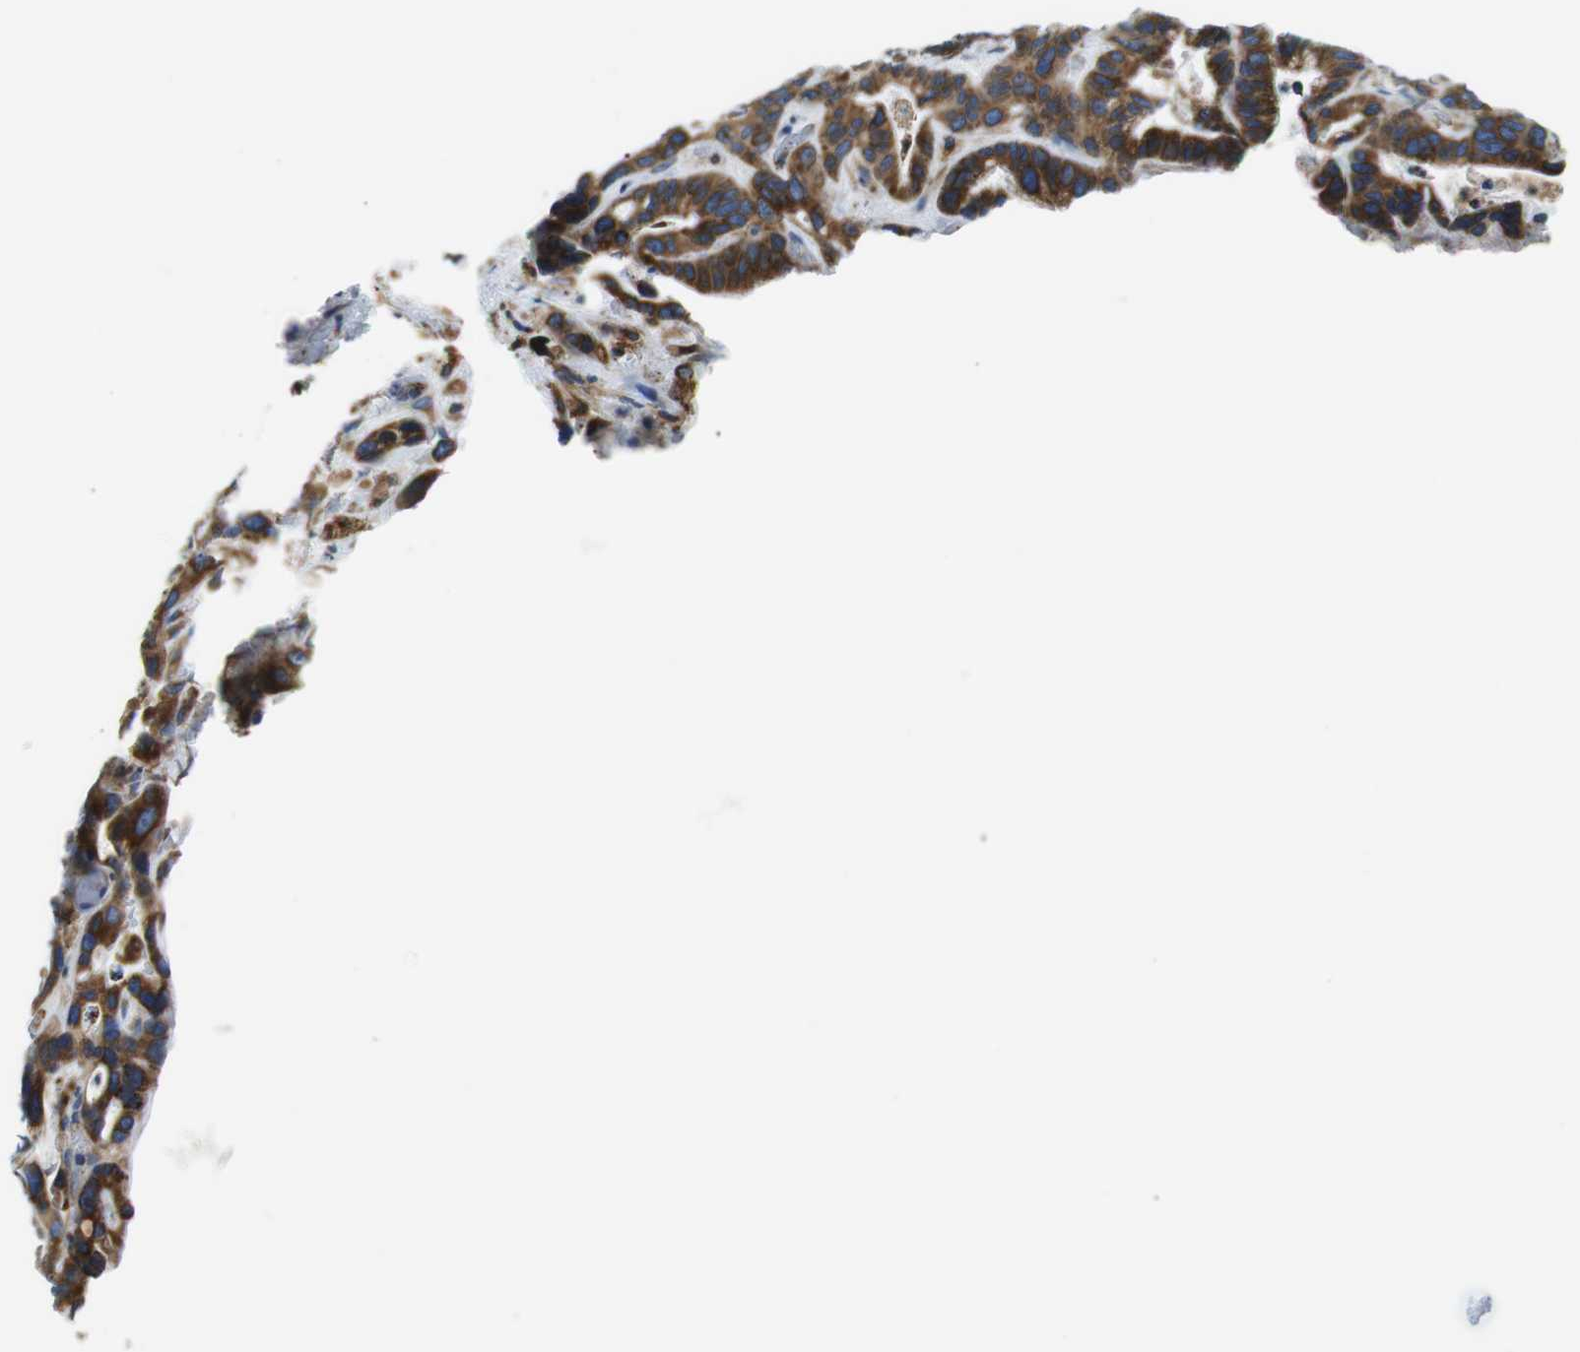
{"staining": {"intensity": "strong", "quantity": ">75%", "location": "cytoplasmic/membranous"}, "tissue": "liver cancer", "cell_type": "Tumor cells", "image_type": "cancer", "snomed": [{"axis": "morphology", "description": "Cholangiocarcinoma"}, {"axis": "topography", "description": "Liver"}], "caption": "Cholangiocarcinoma (liver) stained with immunohistochemistry (IHC) displays strong cytoplasmic/membranous positivity in about >75% of tumor cells.", "gene": "UGGT1", "patient": {"sex": "female", "age": 65}}